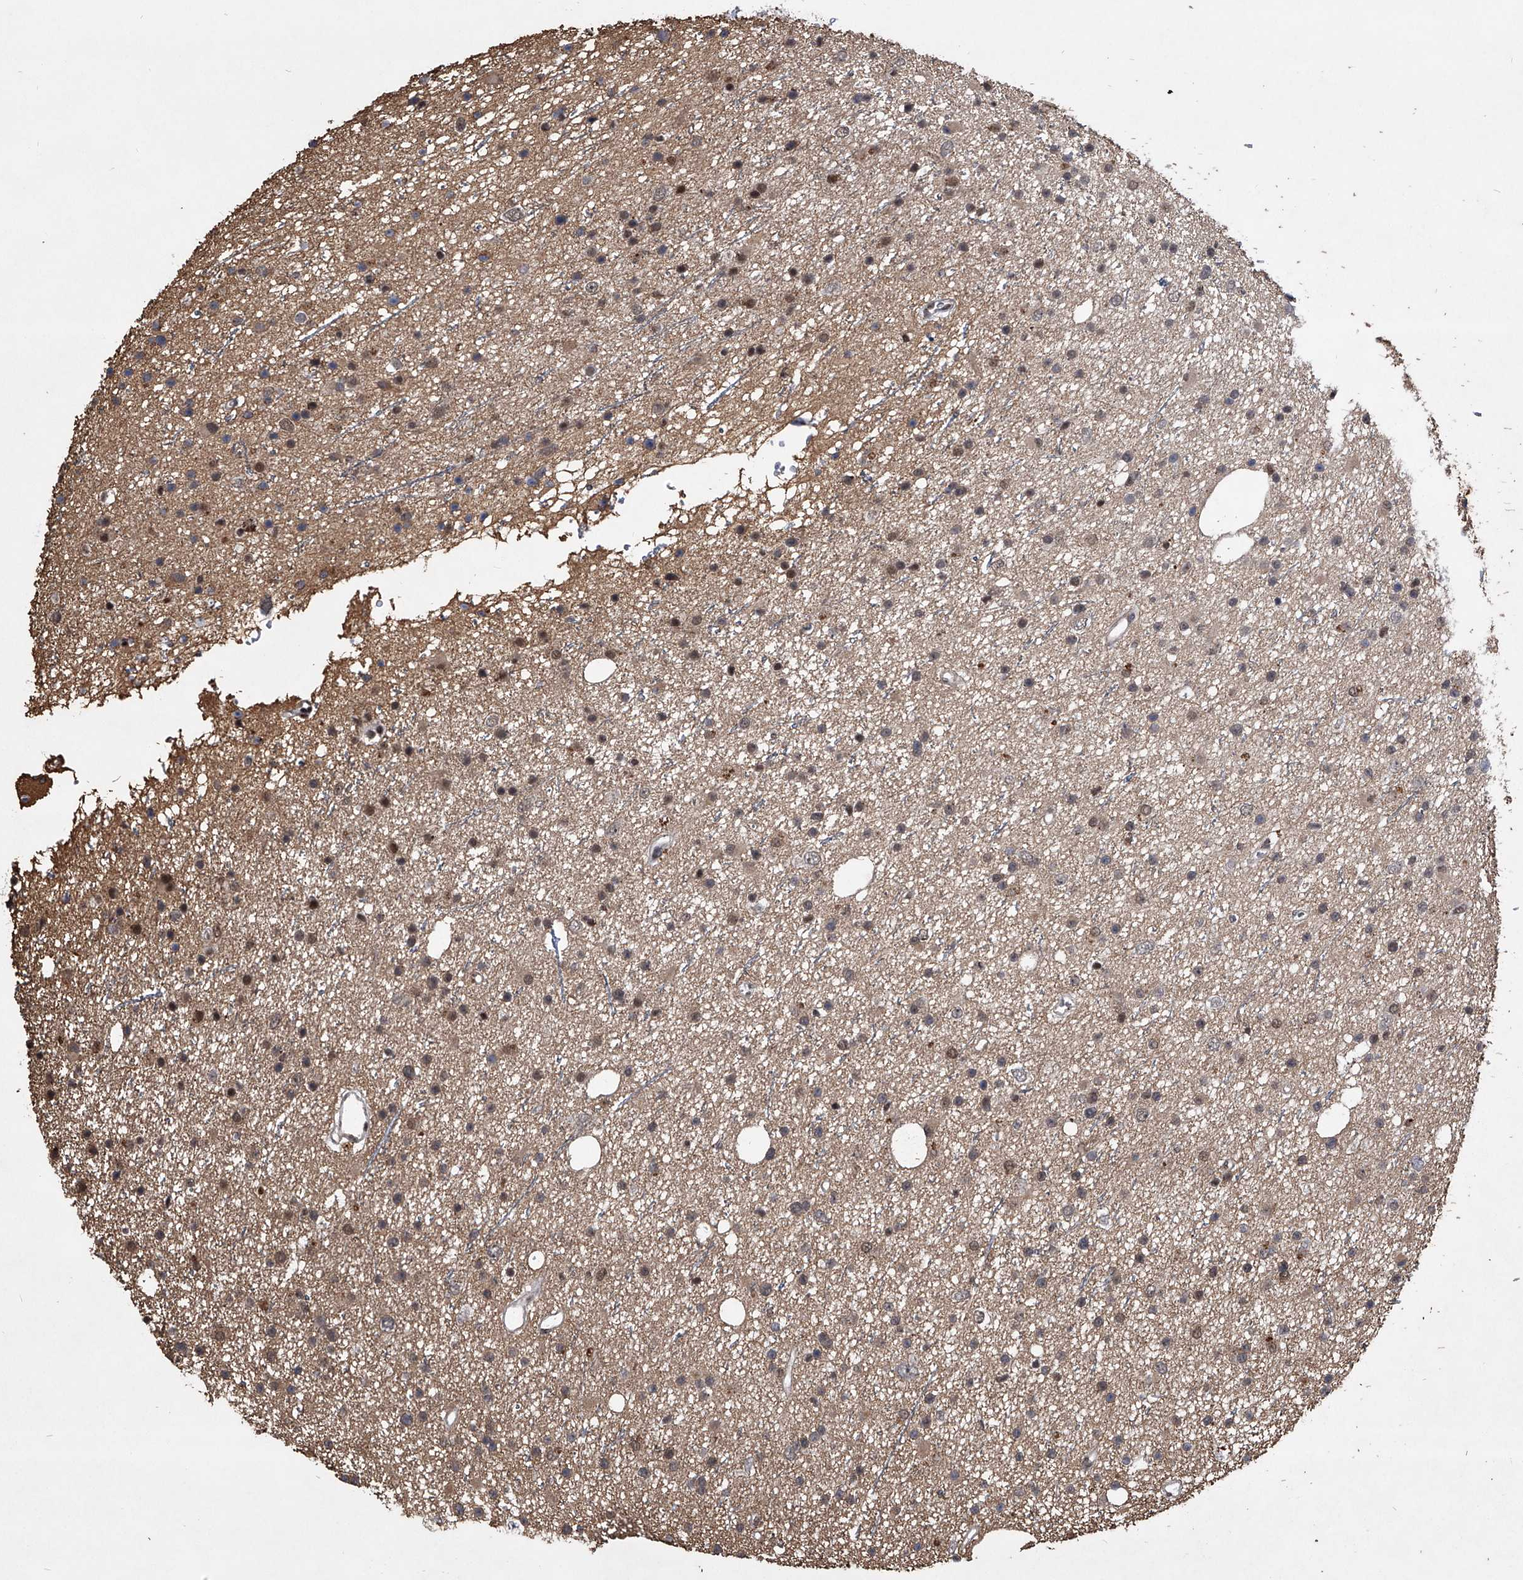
{"staining": {"intensity": "weak", "quantity": "25%-75%", "location": "cytoplasmic/membranous,nuclear"}, "tissue": "glioma", "cell_type": "Tumor cells", "image_type": "cancer", "snomed": [{"axis": "morphology", "description": "Glioma, malignant, Low grade"}, {"axis": "topography", "description": "Cerebral cortex"}], "caption": "The immunohistochemical stain highlights weak cytoplasmic/membranous and nuclear positivity in tumor cells of malignant glioma (low-grade) tissue.", "gene": "CMTR1", "patient": {"sex": "female", "age": 39}}